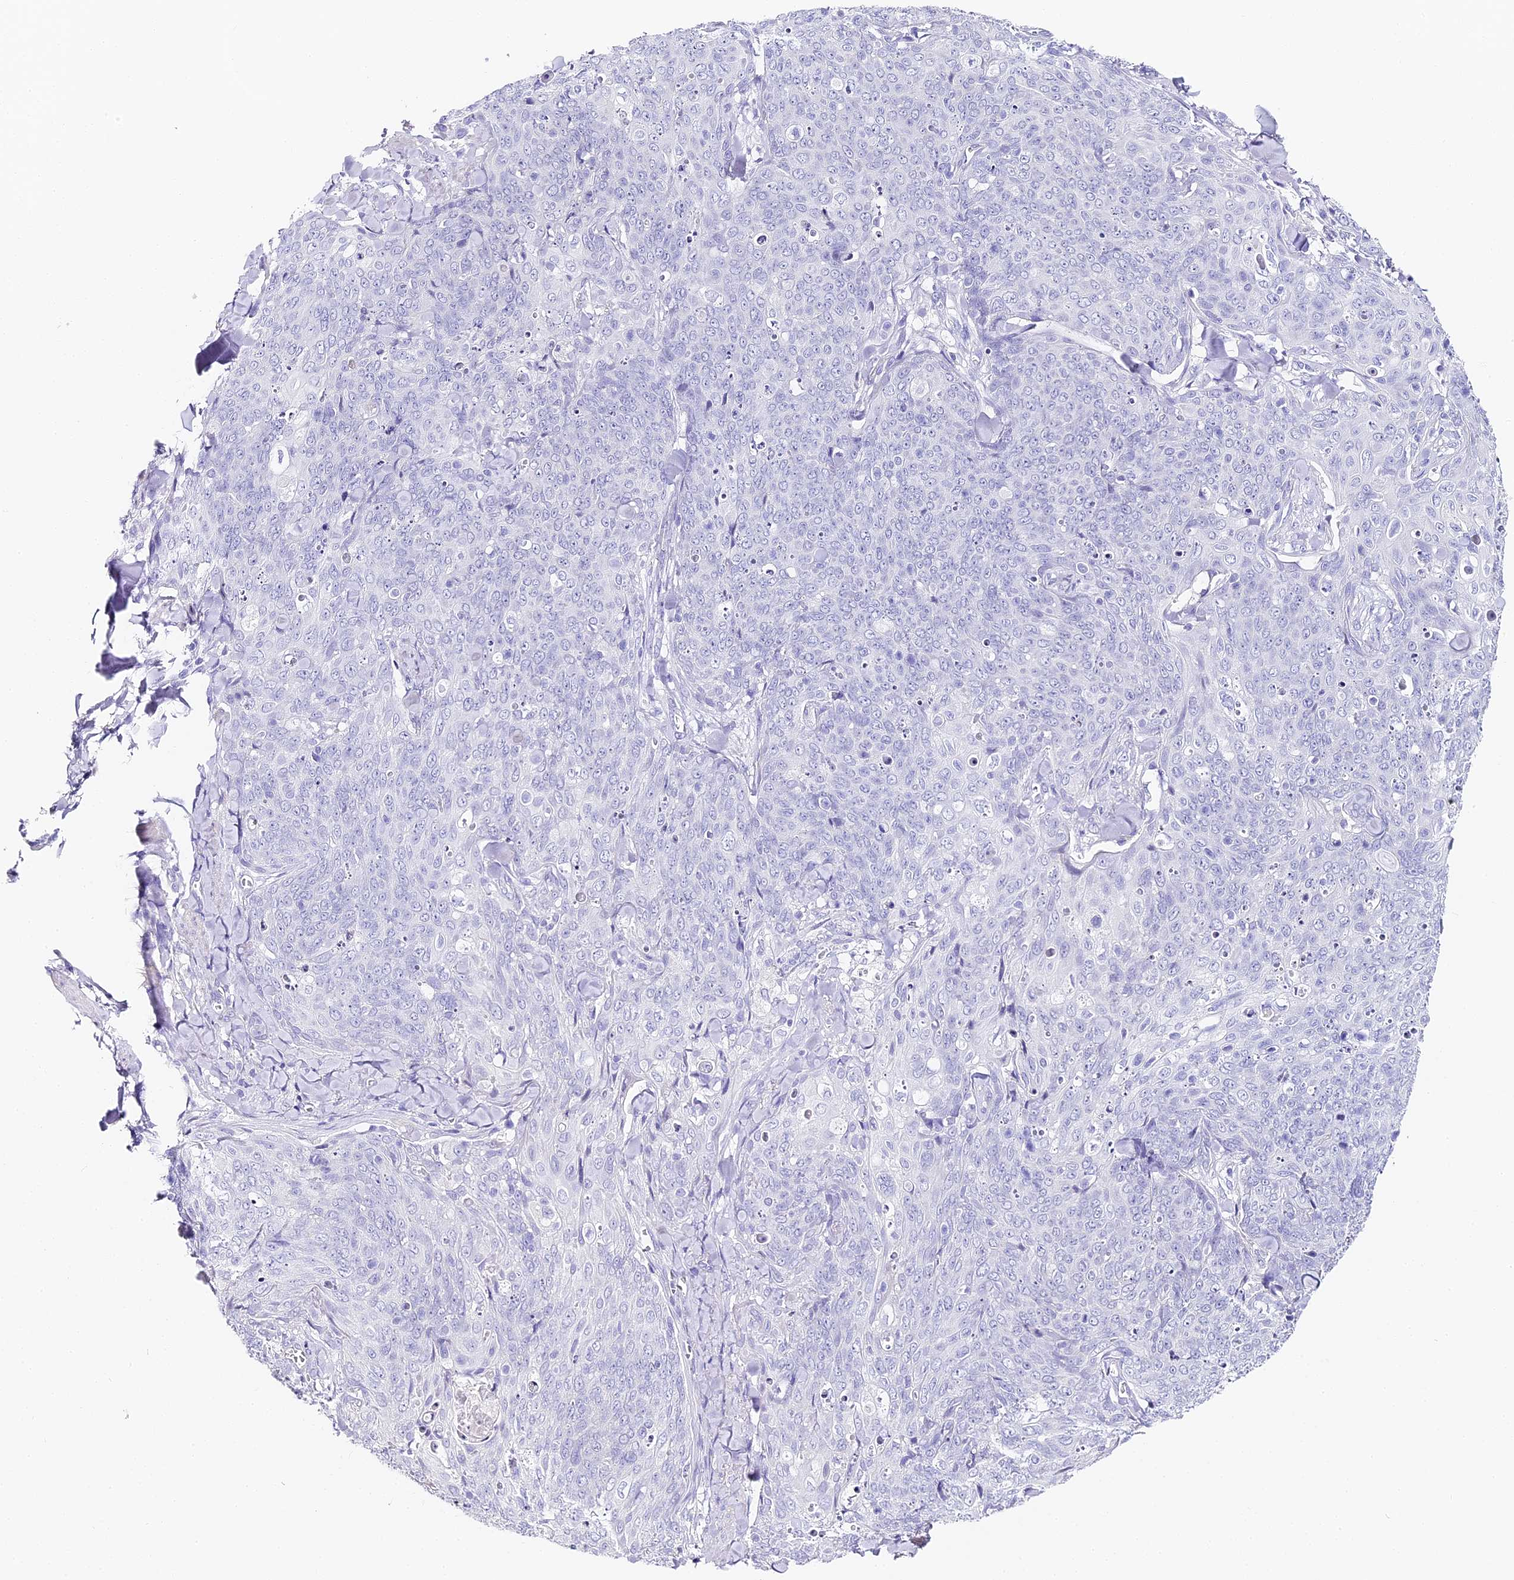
{"staining": {"intensity": "negative", "quantity": "none", "location": "none"}, "tissue": "skin cancer", "cell_type": "Tumor cells", "image_type": "cancer", "snomed": [{"axis": "morphology", "description": "Squamous cell carcinoma, NOS"}, {"axis": "topography", "description": "Skin"}, {"axis": "topography", "description": "Vulva"}], "caption": "IHC micrograph of neoplastic tissue: skin squamous cell carcinoma stained with DAB displays no significant protein expression in tumor cells. (IHC, brightfield microscopy, high magnification).", "gene": "ABHD14A-ACY1", "patient": {"sex": "female", "age": 85}}